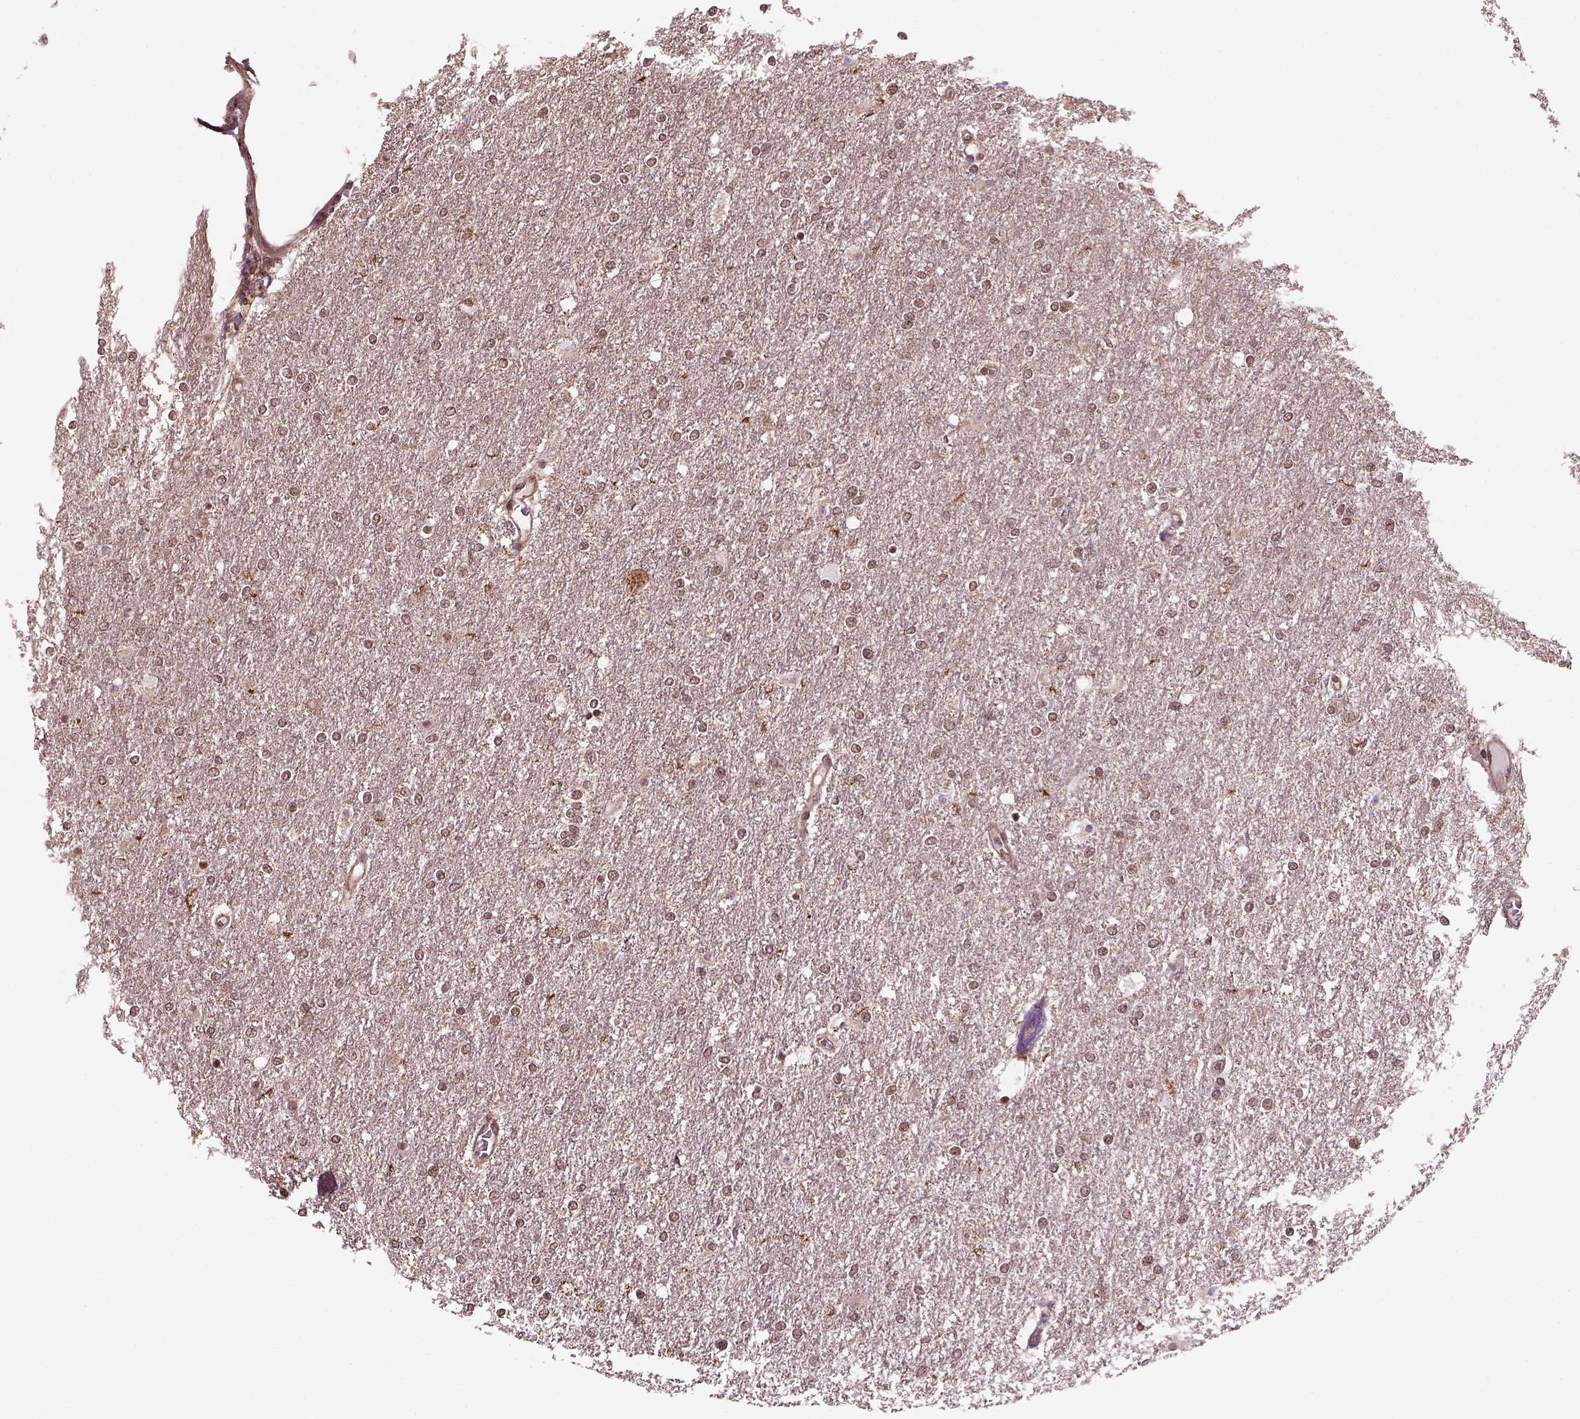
{"staining": {"intensity": "moderate", "quantity": ">75%", "location": "nuclear"}, "tissue": "glioma", "cell_type": "Tumor cells", "image_type": "cancer", "snomed": [{"axis": "morphology", "description": "Glioma, malignant, High grade"}, {"axis": "topography", "description": "Brain"}], "caption": "Immunohistochemistry histopathology image of neoplastic tissue: human high-grade glioma (malignant) stained using immunohistochemistry demonstrates medium levels of moderate protein expression localized specifically in the nuclear of tumor cells, appearing as a nuclear brown color.", "gene": "NUDT9", "patient": {"sex": "female", "age": 61}}